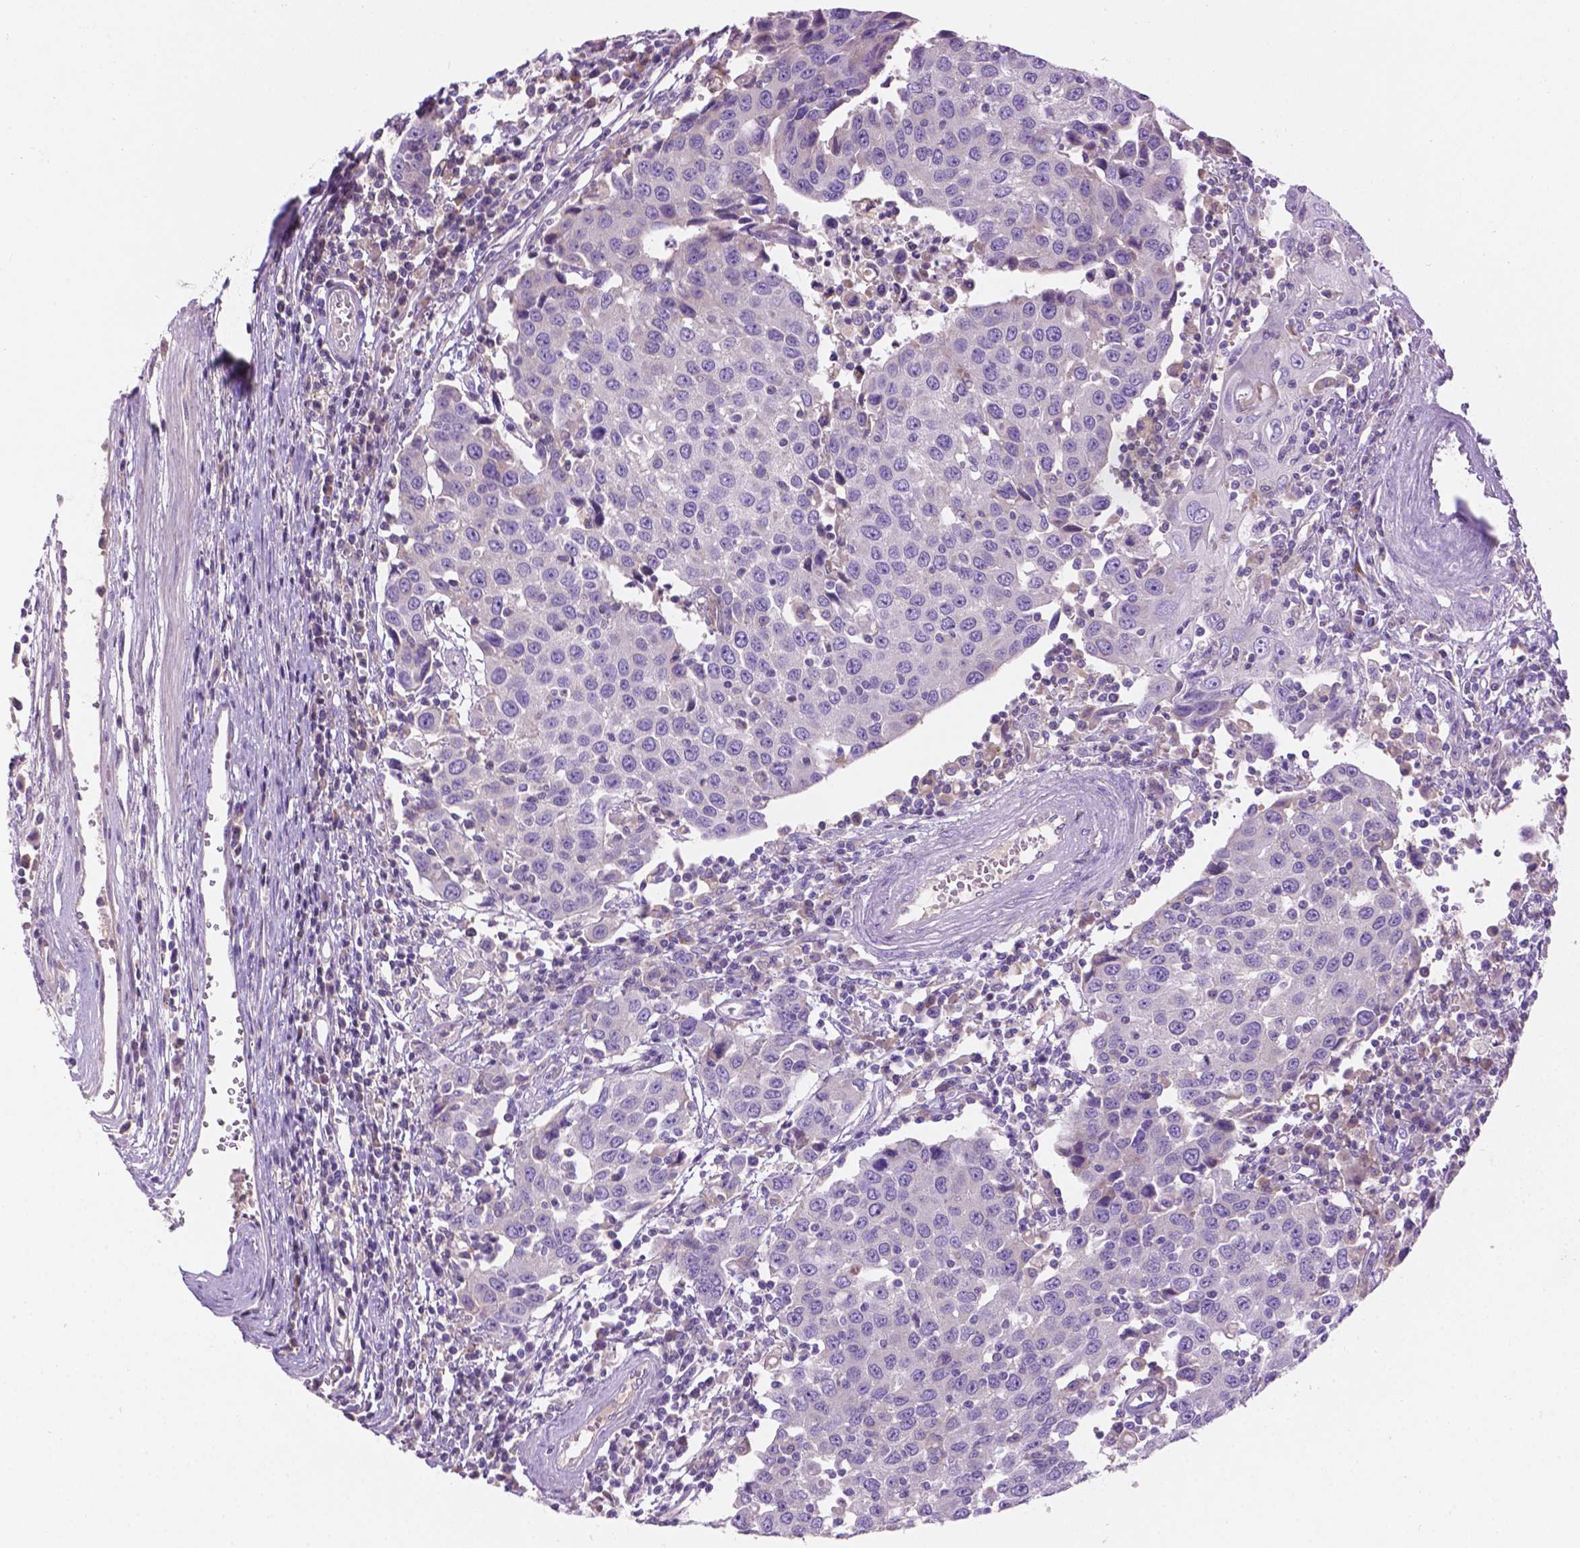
{"staining": {"intensity": "negative", "quantity": "none", "location": "none"}, "tissue": "urothelial cancer", "cell_type": "Tumor cells", "image_type": "cancer", "snomed": [{"axis": "morphology", "description": "Urothelial carcinoma, High grade"}, {"axis": "topography", "description": "Urinary bladder"}], "caption": "Immunohistochemical staining of human urothelial carcinoma (high-grade) exhibits no significant positivity in tumor cells. (DAB immunohistochemistry (IHC), high magnification).", "gene": "NOXO1", "patient": {"sex": "female", "age": 85}}